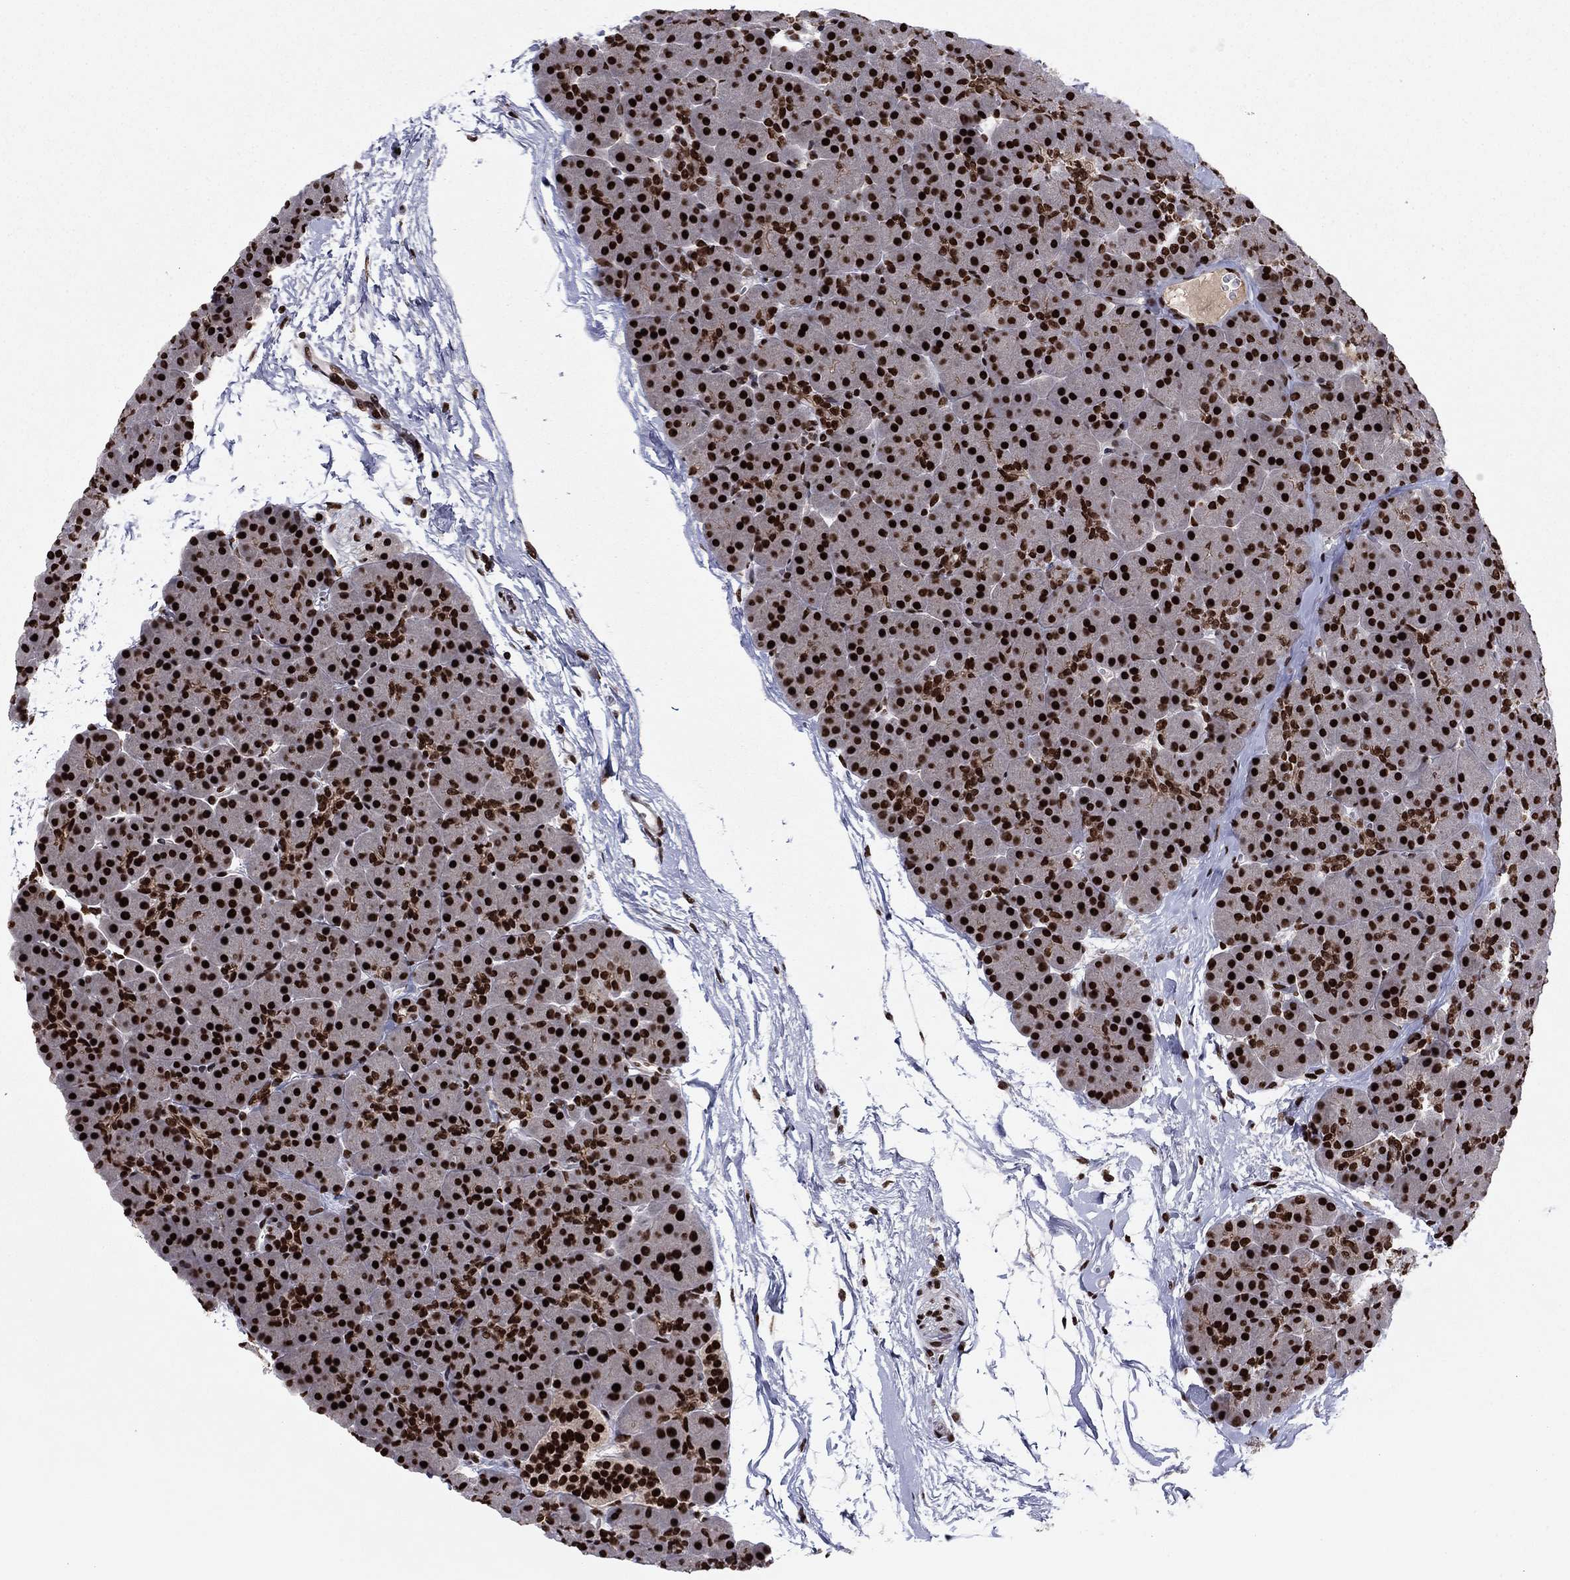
{"staining": {"intensity": "strong", "quantity": ">75%", "location": "nuclear"}, "tissue": "pancreas", "cell_type": "Exocrine glandular cells", "image_type": "normal", "snomed": [{"axis": "morphology", "description": "Normal tissue, NOS"}, {"axis": "topography", "description": "Pancreas"}], "caption": "An image of pancreas stained for a protein reveals strong nuclear brown staining in exocrine glandular cells. (DAB IHC with brightfield microscopy, high magnification).", "gene": "USP54", "patient": {"sex": "female", "age": 44}}